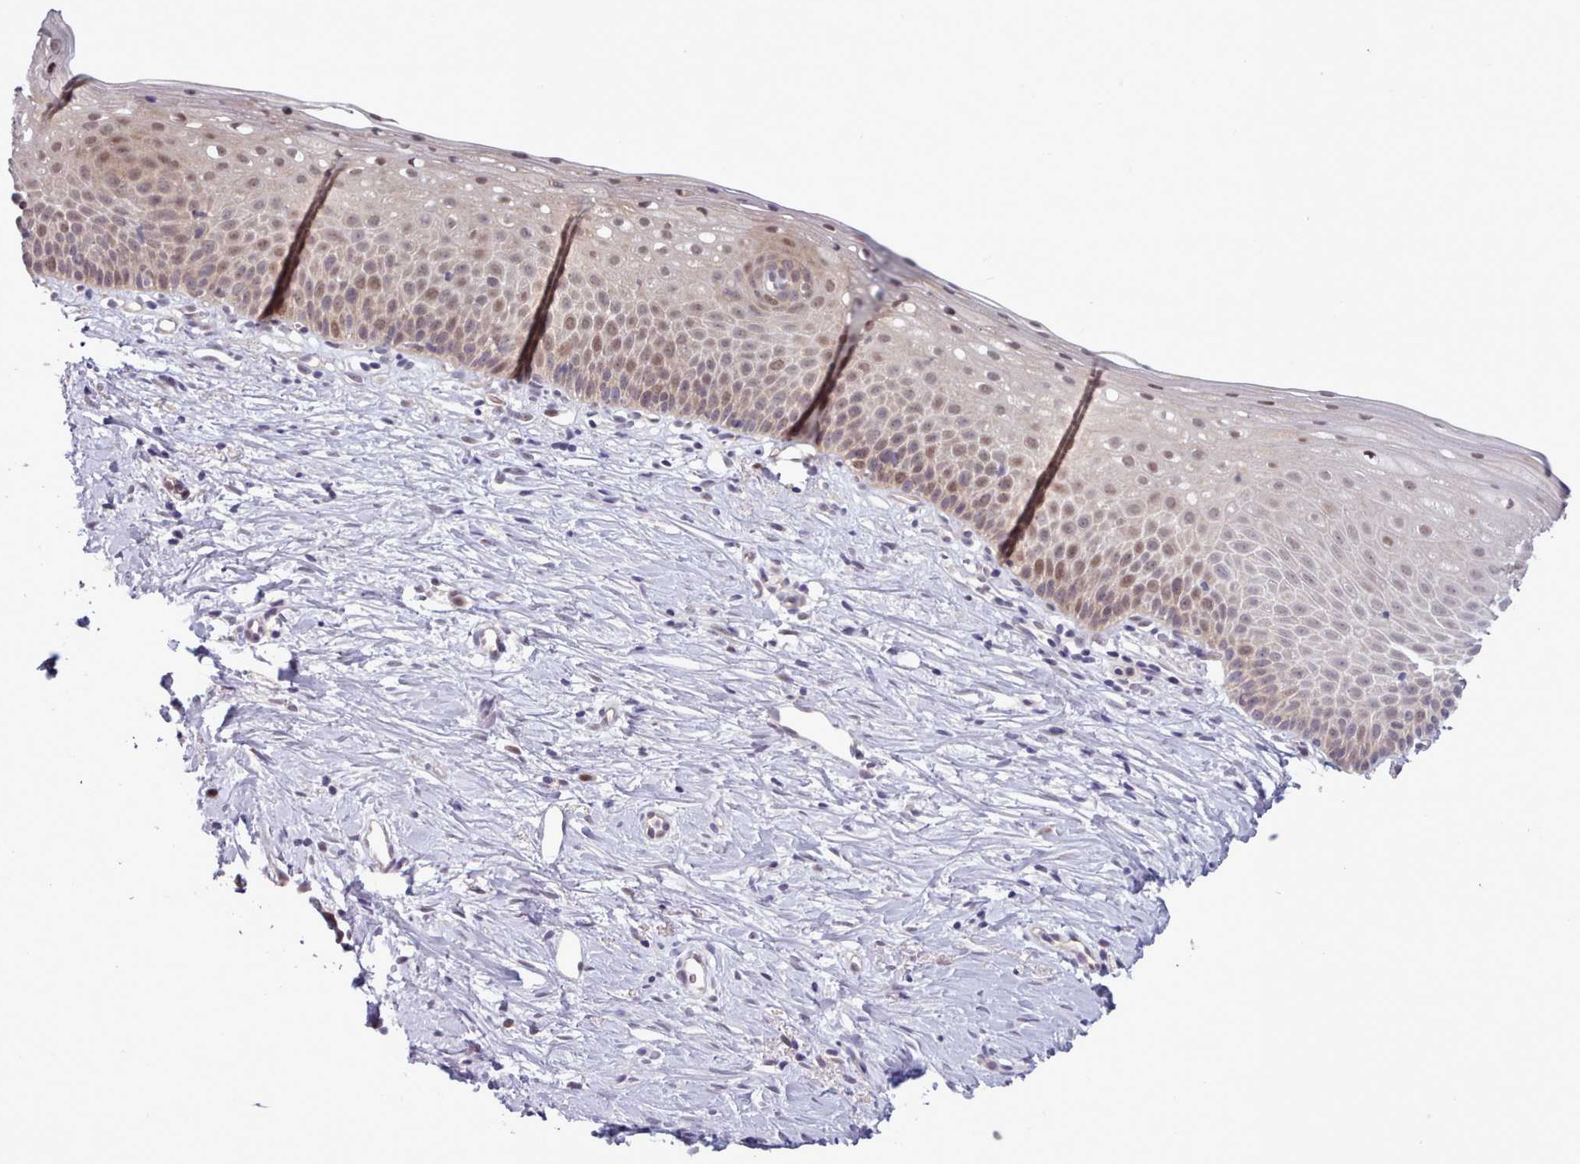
{"staining": {"intensity": "moderate", "quantity": "25%-75%", "location": "cytoplasmic/membranous"}, "tissue": "cervix", "cell_type": "Glandular cells", "image_type": "normal", "snomed": [{"axis": "morphology", "description": "Normal tissue, NOS"}, {"axis": "topography", "description": "Cervix"}], "caption": "DAB immunohistochemical staining of unremarkable cervix shows moderate cytoplasmic/membranous protein expression in approximately 25%-75% of glandular cells. The staining was performed using DAB (3,3'-diaminobenzidine) to visualize the protein expression in brown, while the nuclei were stained in blue with hematoxylin (Magnification: 20x).", "gene": "KBTBD6", "patient": {"sex": "female", "age": 57}}